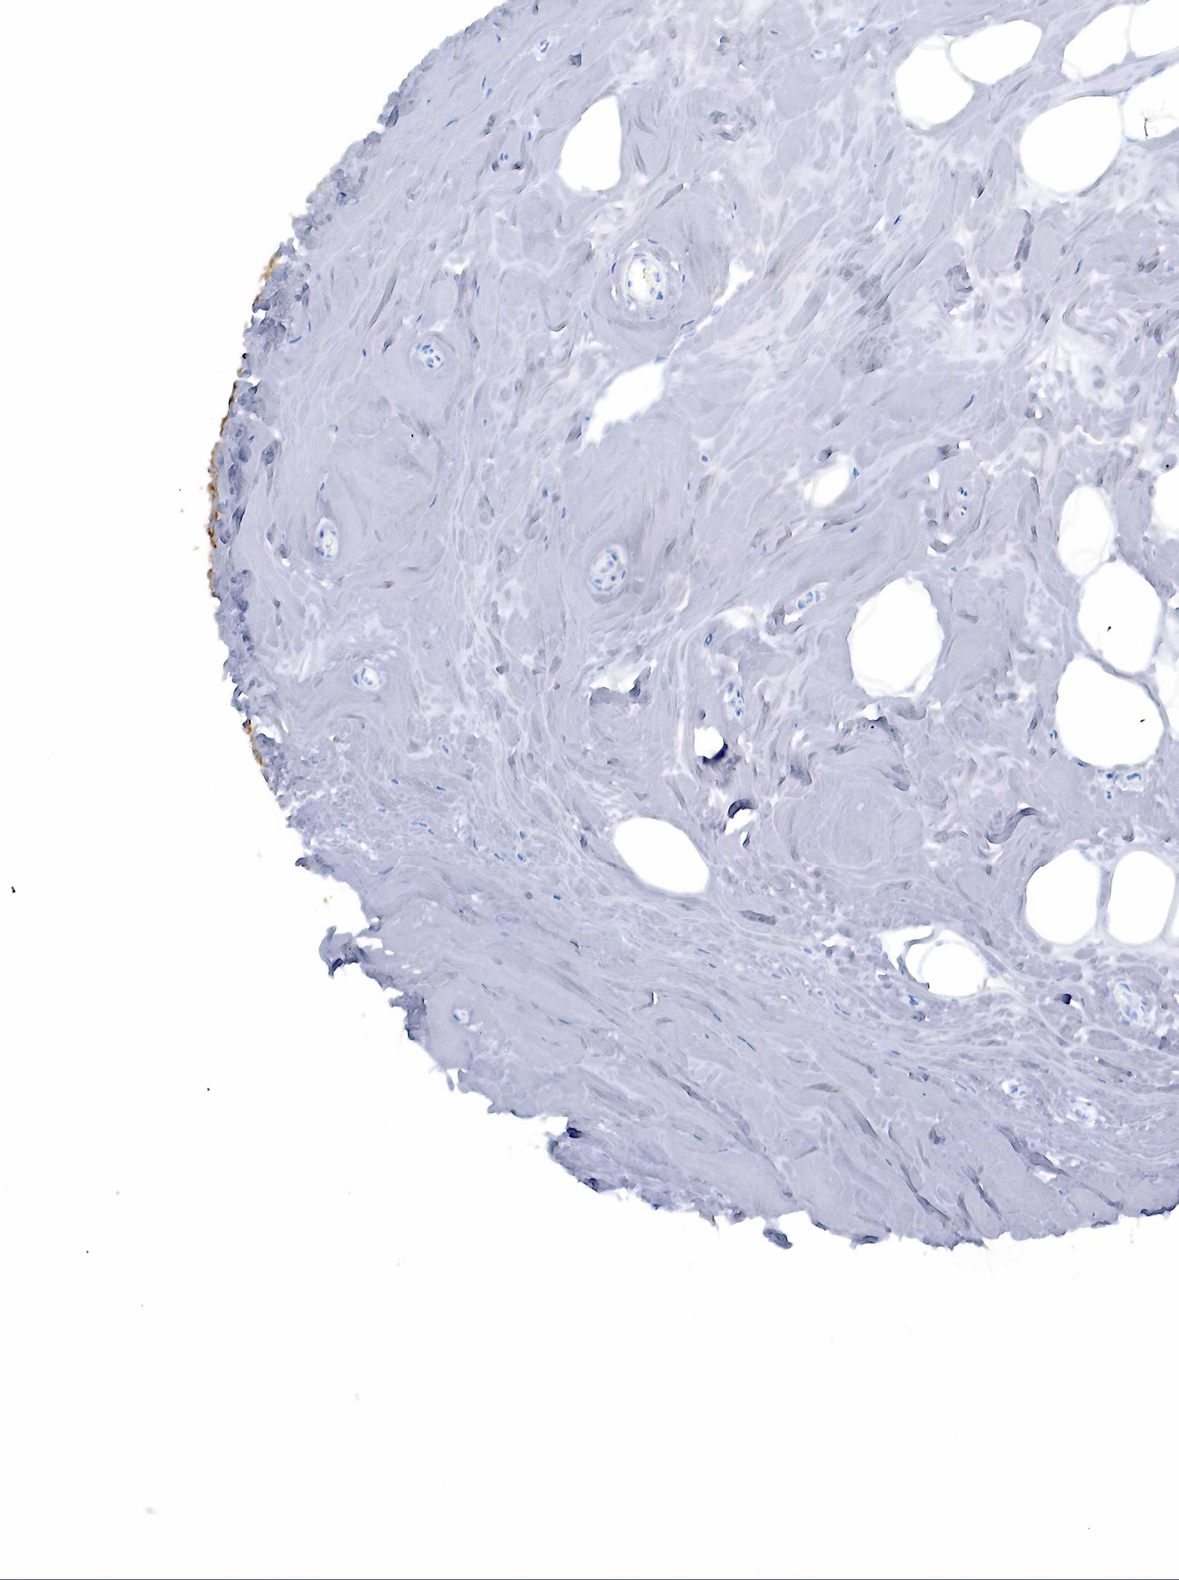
{"staining": {"intensity": "negative", "quantity": "none", "location": "none"}, "tissue": "breast", "cell_type": "Adipocytes", "image_type": "normal", "snomed": [{"axis": "morphology", "description": "Normal tissue, NOS"}, {"axis": "topography", "description": "Breast"}], "caption": "The image demonstrates no significant expression in adipocytes of breast.", "gene": "KRT19", "patient": {"sex": "female", "age": 44}}